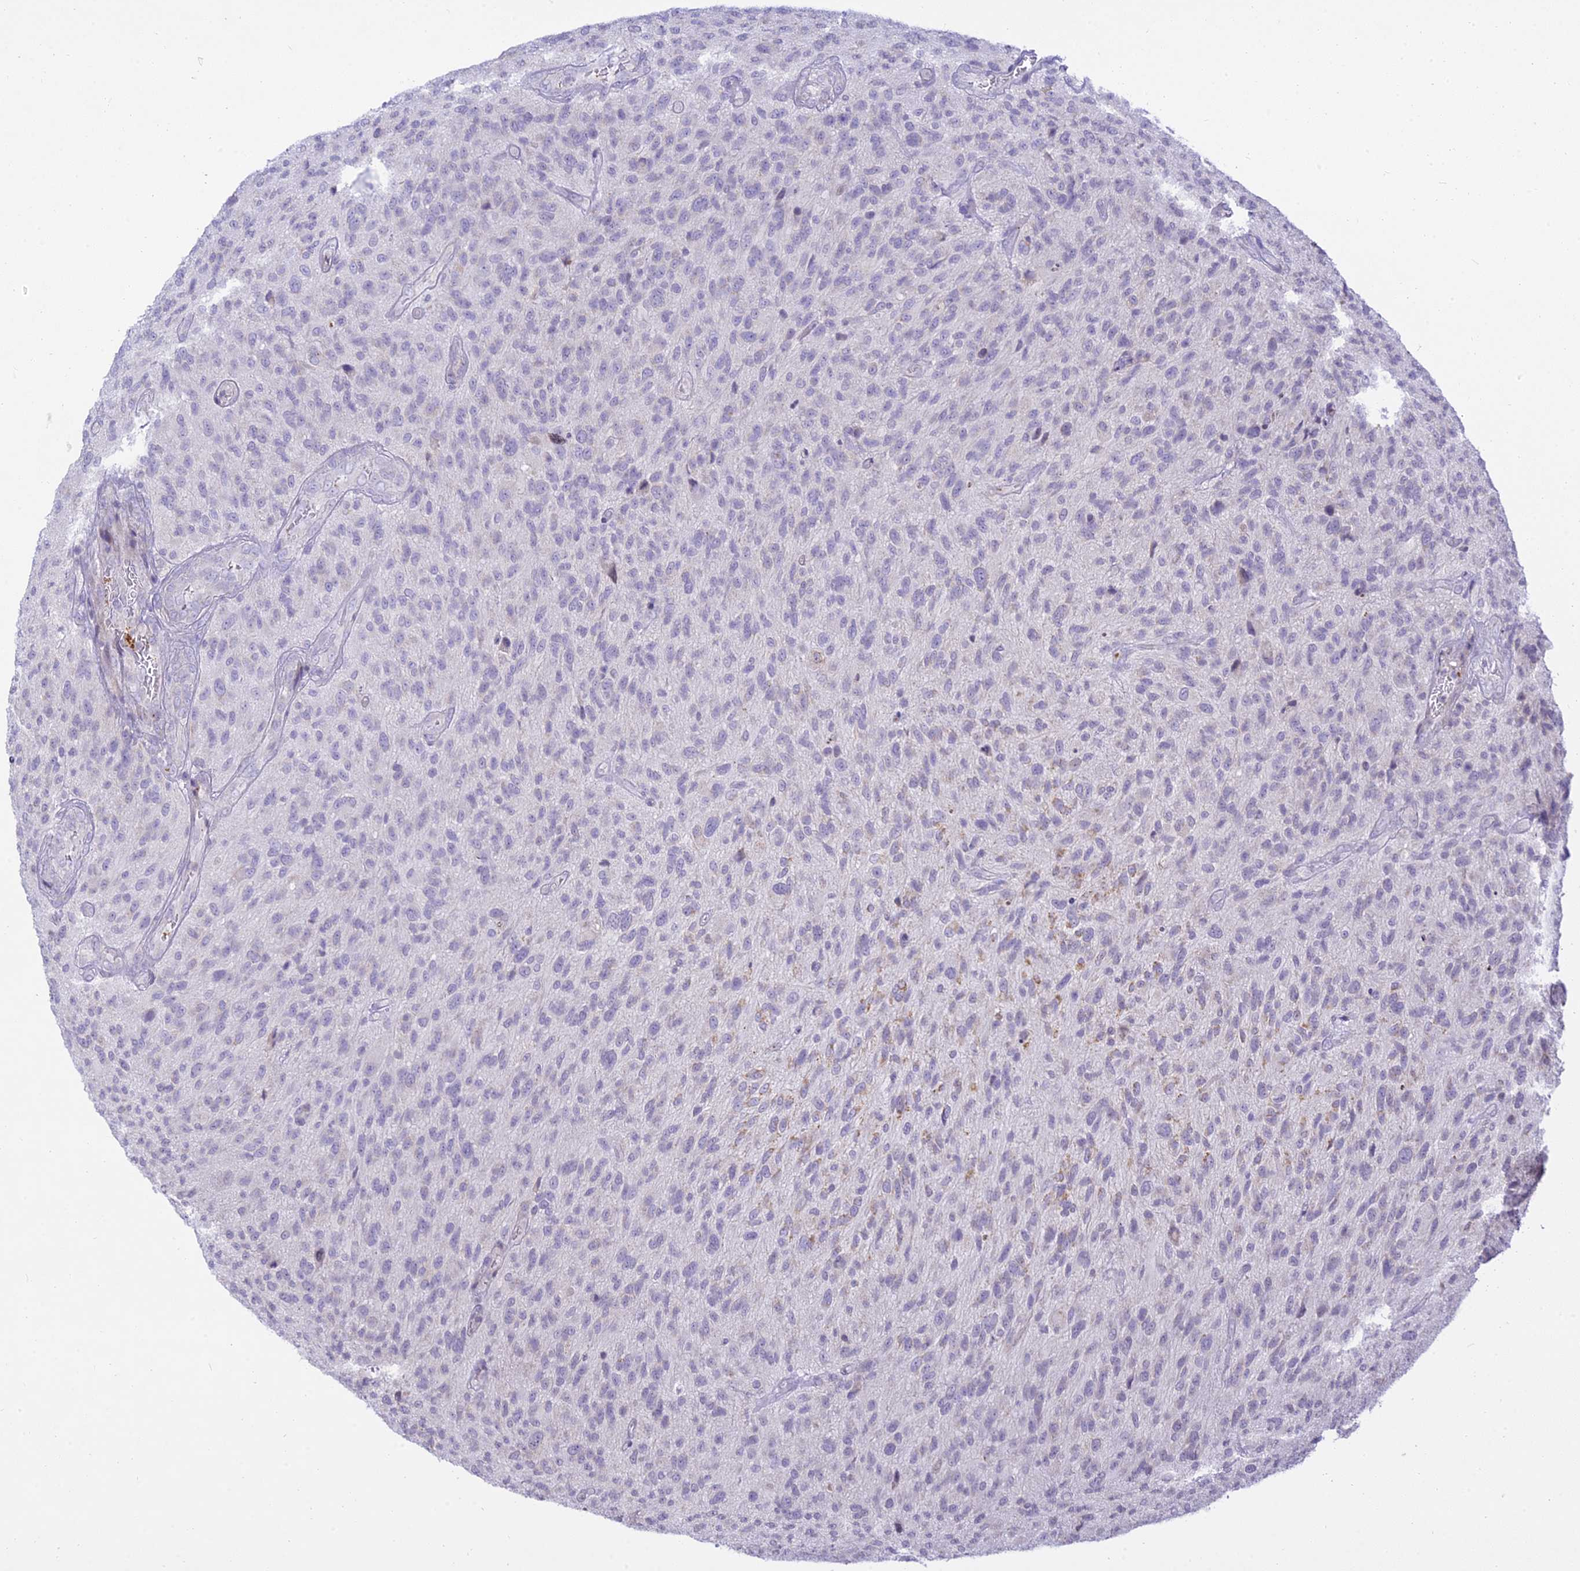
{"staining": {"intensity": "negative", "quantity": "none", "location": "none"}, "tissue": "glioma", "cell_type": "Tumor cells", "image_type": "cancer", "snomed": [{"axis": "morphology", "description": "Glioma, malignant, High grade"}, {"axis": "topography", "description": "Brain"}], "caption": "Image shows no significant protein expression in tumor cells of glioma.", "gene": "TMEM40", "patient": {"sex": "male", "age": 47}}